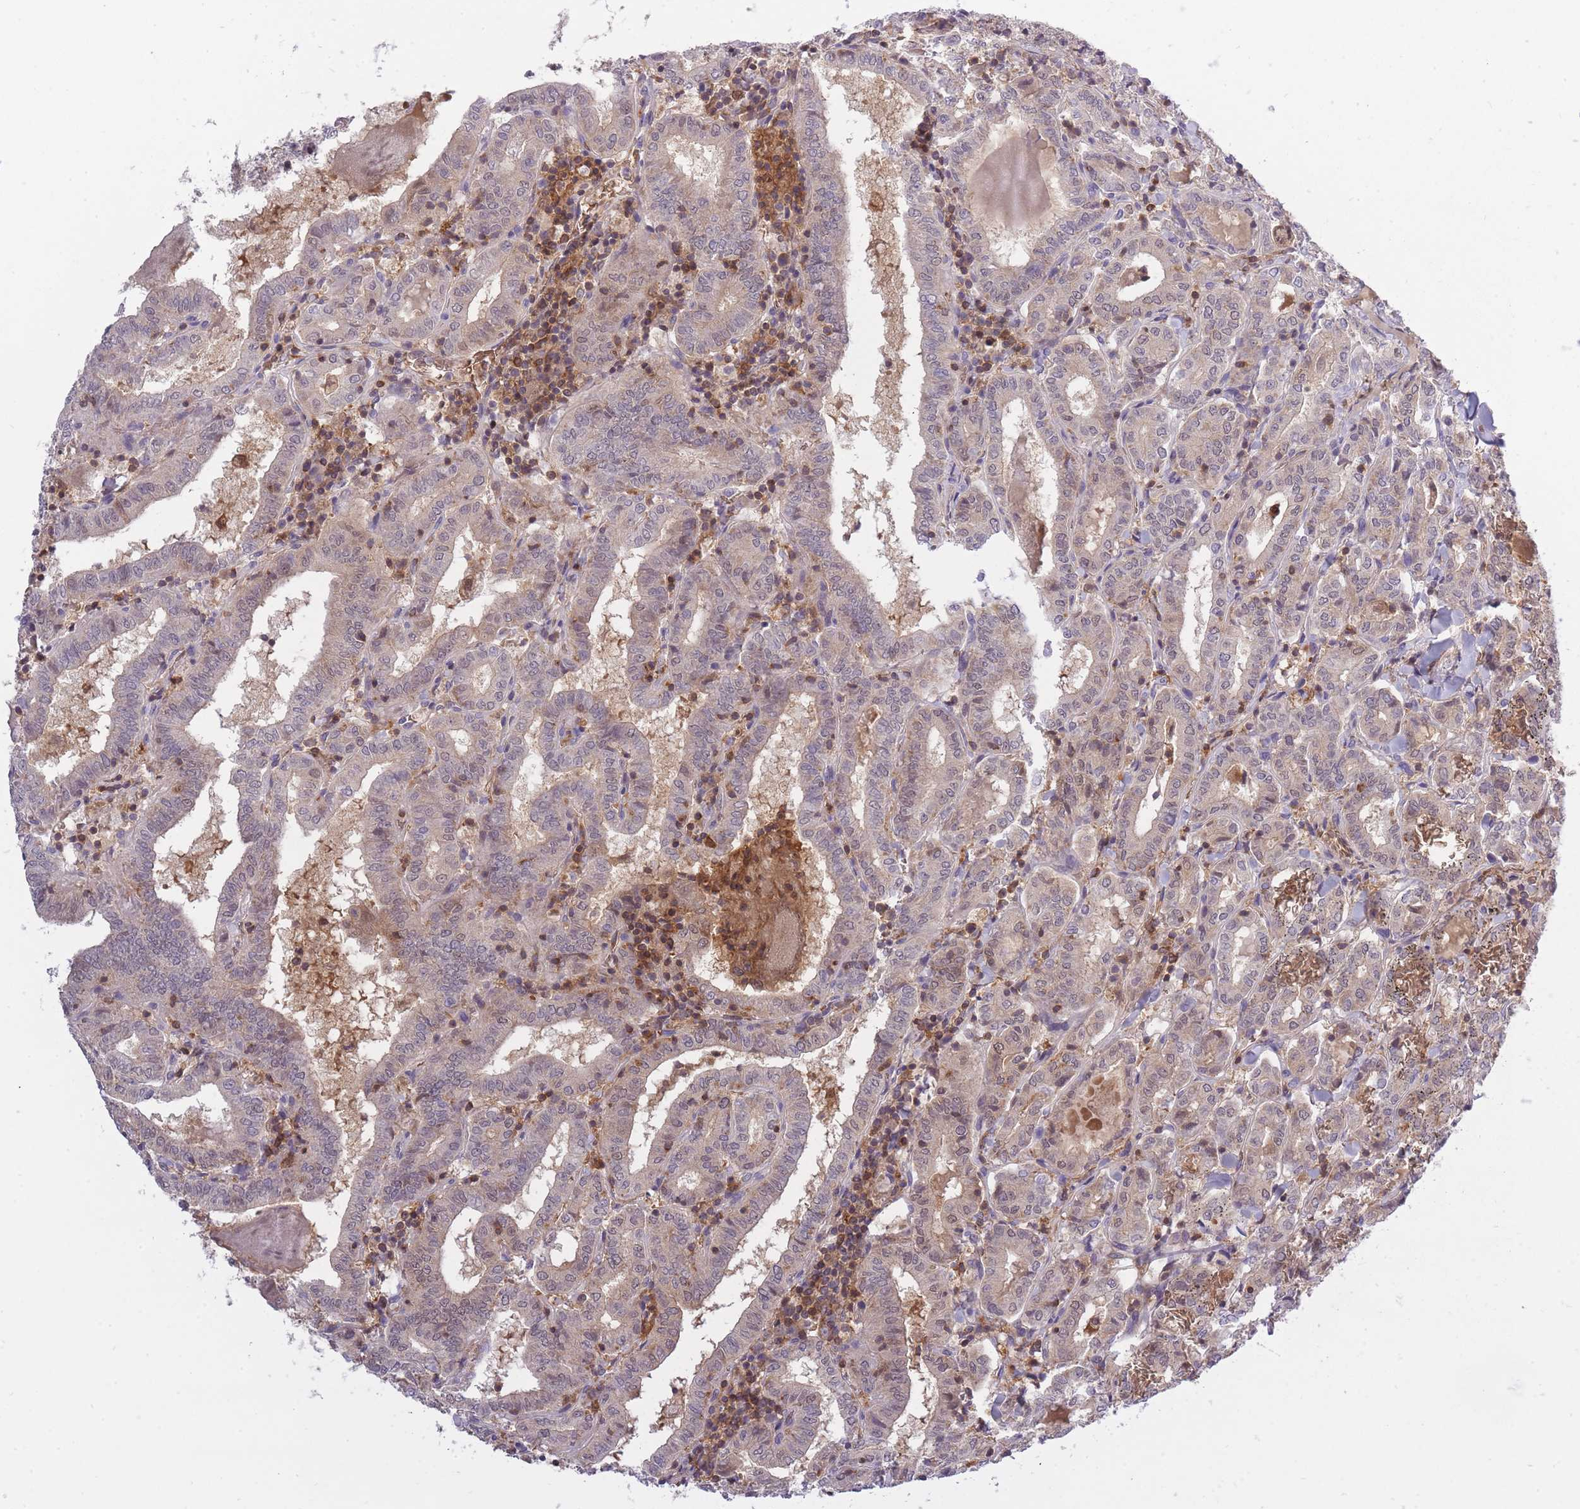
{"staining": {"intensity": "weak", "quantity": "25%-75%", "location": "cytoplasmic/membranous"}, "tissue": "thyroid cancer", "cell_type": "Tumor cells", "image_type": "cancer", "snomed": [{"axis": "morphology", "description": "Papillary adenocarcinoma, NOS"}, {"axis": "topography", "description": "Thyroid gland"}], "caption": "The photomicrograph displays immunohistochemical staining of thyroid cancer (papillary adenocarcinoma). There is weak cytoplasmic/membranous expression is appreciated in about 25%-75% of tumor cells.", "gene": "CXorf38", "patient": {"sex": "female", "age": 72}}